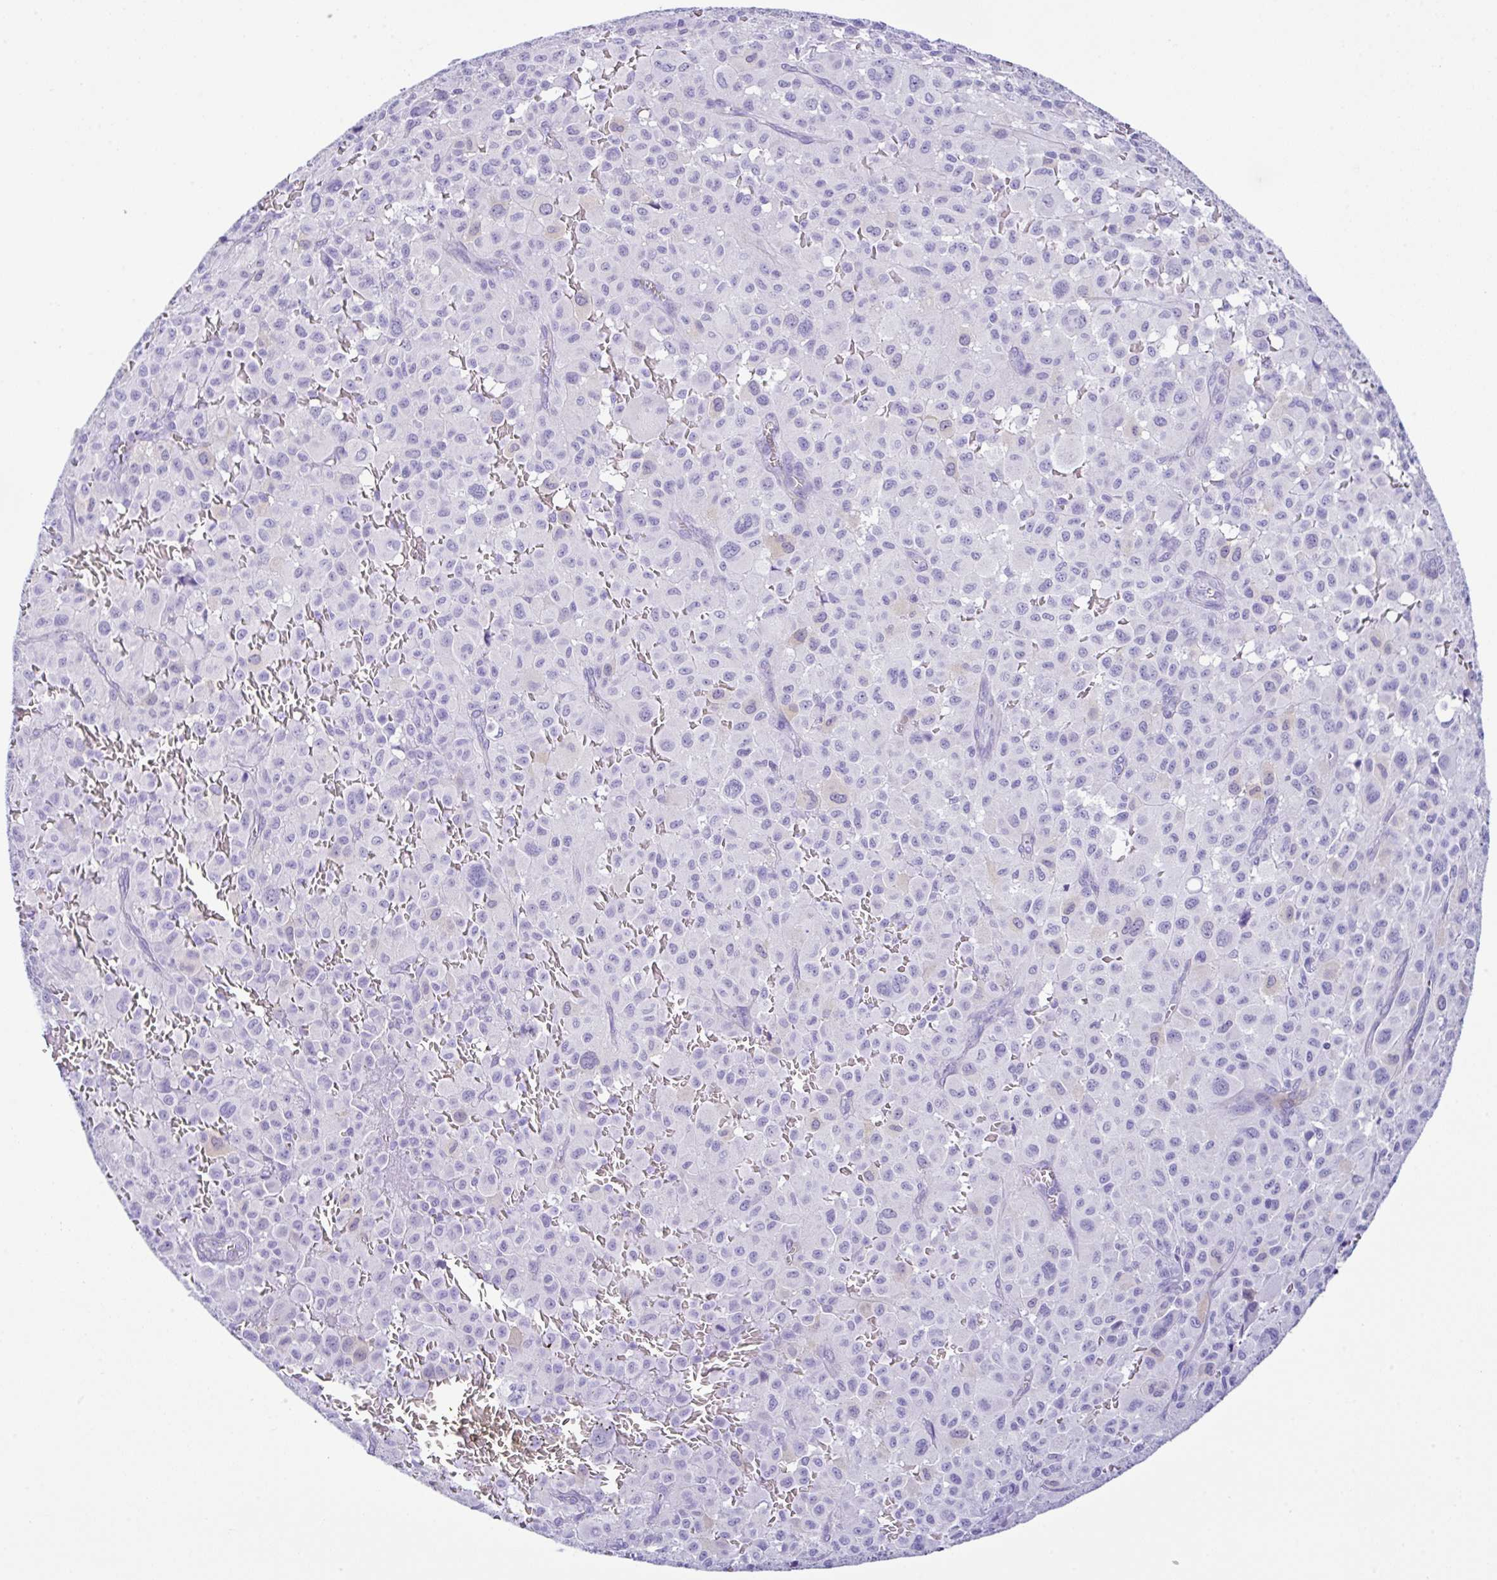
{"staining": {"intensity": "negative", "quantity": "none", "location": "none"}, "tissue": "melanoma", "cell_type": "Tumor cells", "image_type": "cancer", "snomed": [{"axis": "morphology", "description": "Malignant melanoma, NOS"}, {"axis": "topography", "description": "Skin"}], "caption": "DAB immunohistochemical staining of human malignant melanoma displays no significant positivity in tumor cells. (Stains: DAB immunohistochemistry (IHC) with hematoxylin counter stain, Microscopy: brightfield microscopy at high magnification).", "gene": "RRM2", "patient": {"sex": "female", "age": 74}}